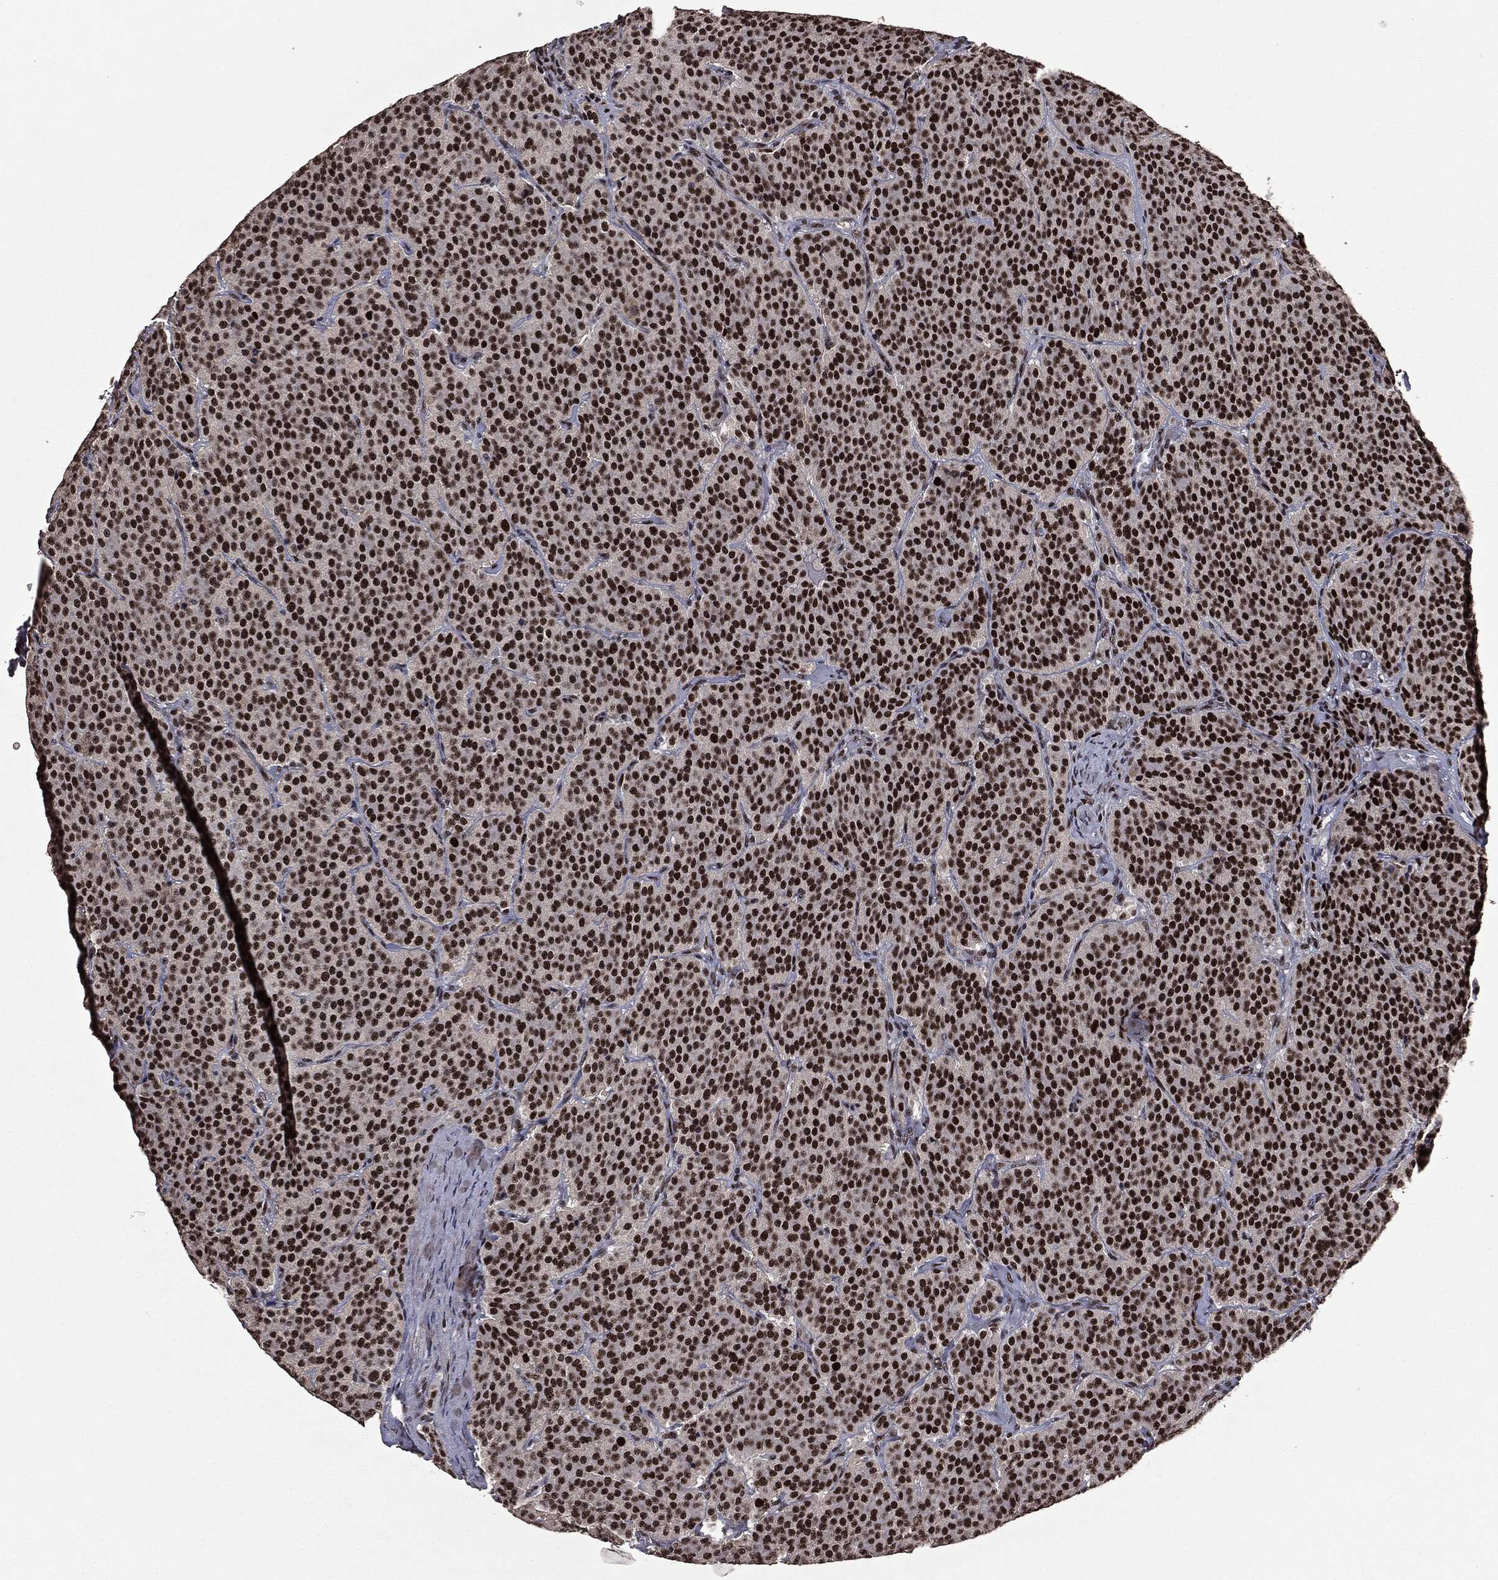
{"staining": {"intensity": "strong", "quantity": ">75%", "location": "nuclear"}, "tissue": "carcinoid", "cell_type": "Tumor cells", "image_type": "cancer", "snomed": [{"axis": "morphology", "description": "Carcinoid, malignant, NOS"}, {"axis": "topography", "description": "Small intestine"}], "caption": "Immunohistochemistry staining of malignant carcinoid, which displays high levels of strong nuclear staining in about >75% of tumor cells indicating strong nuclear protein expression. The staining was performed using DAB (3,3'-diaminobenzidine) (brown) for protein detection and nuclei were counterstained in hematoxylin (blue).", "gene": "MSH2", "patient": {"sex": "female", "age": 58}}